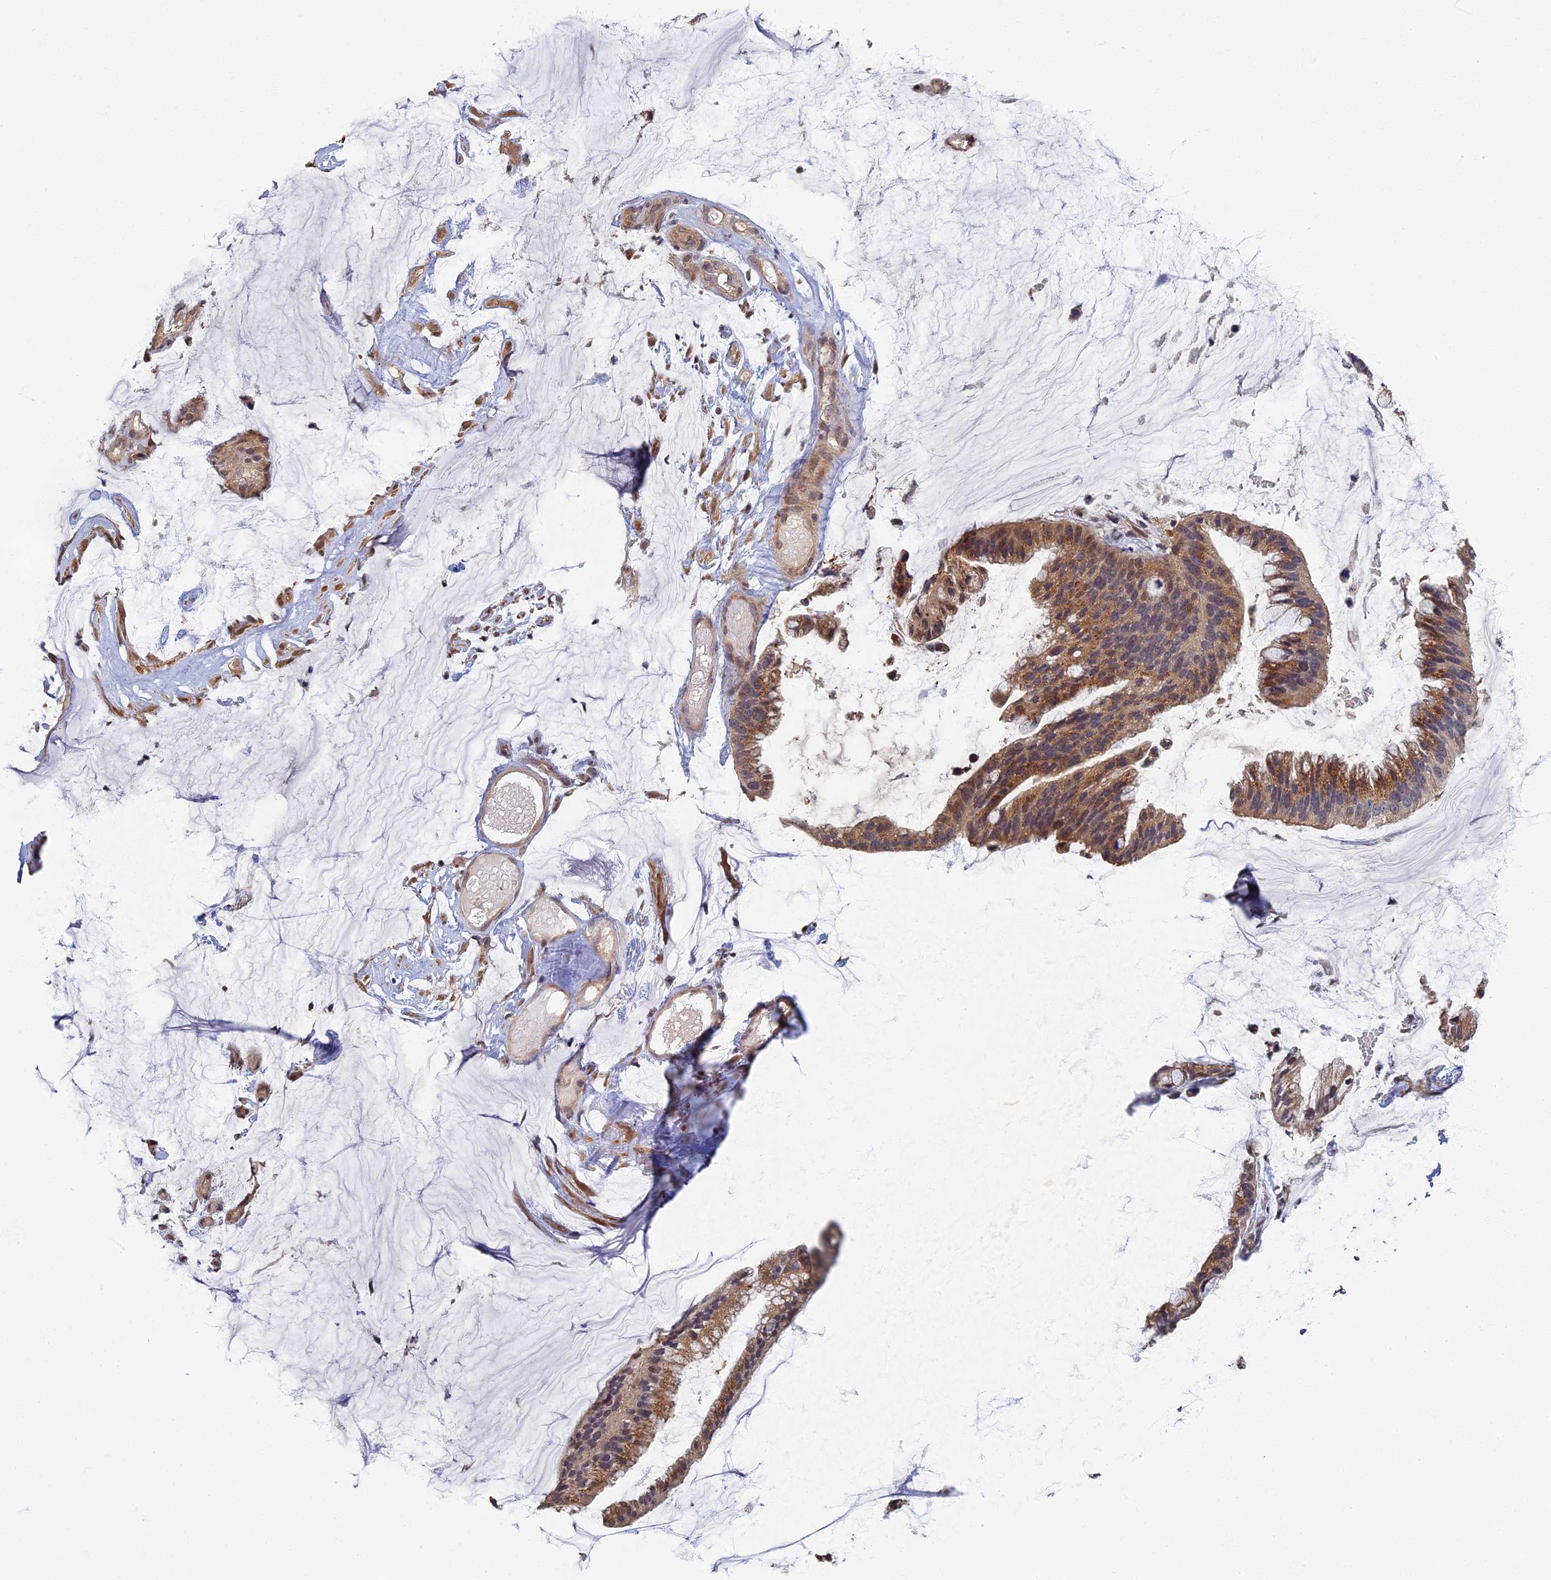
{"staining": {"intensity": "moderate", "quantity": ">75%", "location": "cytoplasmic/membranous"}, "tissue": "ovarian cancer", "cell_type": "Tumor cells", "image_type": "cancer", "snomed": [{"axis": "morphology", "description": "Cystadenocarcinoma, mucinous, NOS"}, {"axis": "topography", "description": "Ovary"}], "caption": "Protein expression analysis of mucinous cystadenocarcinoma (ovarian) exhibits moderate cytoplasmic/membranous positivity in about >75% of tumor cells.", "gene": "RSPH3", "patient": {"sex": "female", "age": 39}}